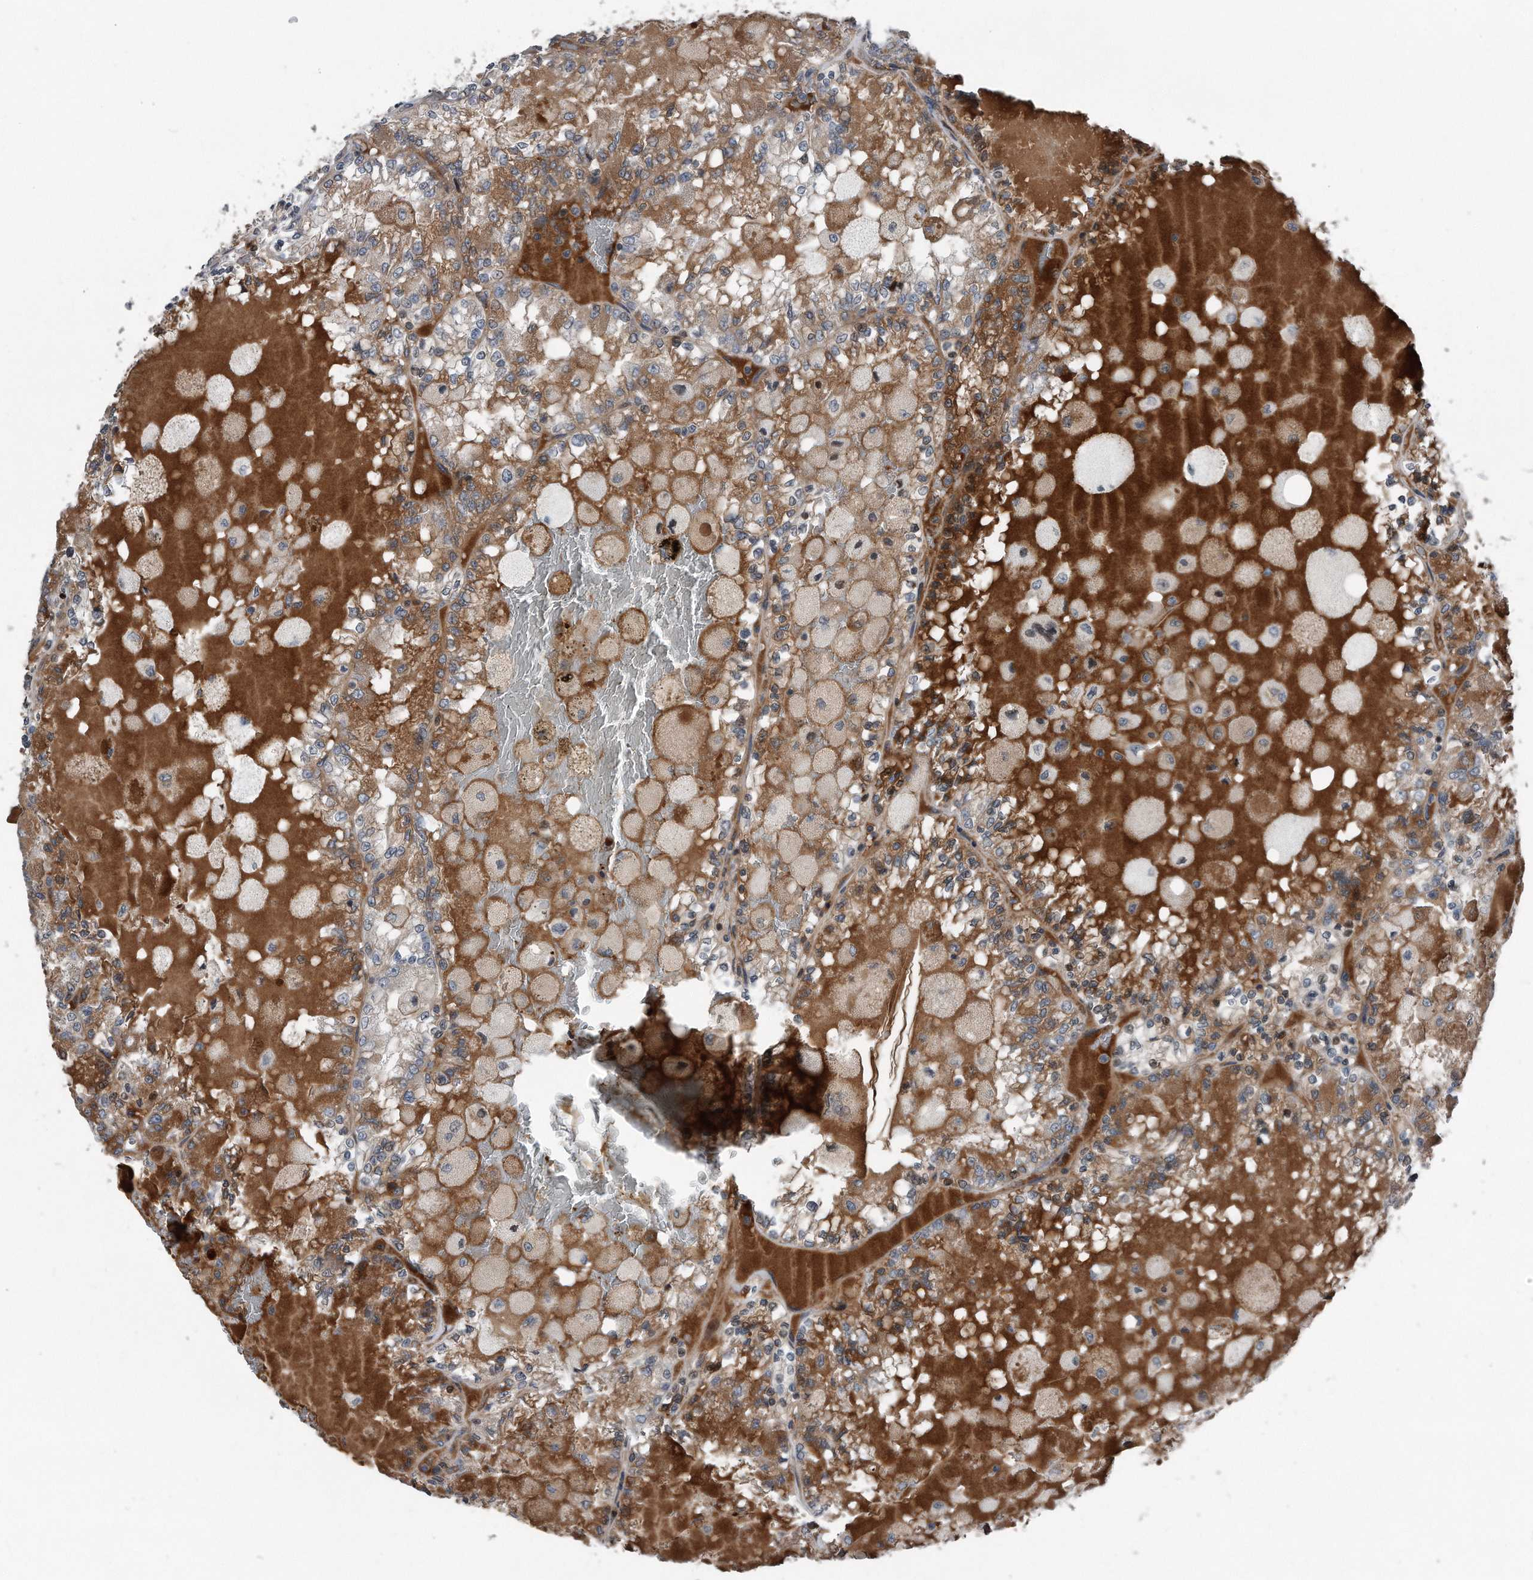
{"staining": {"intensity": "moderate", "quantity": "25%-75%", "location": "cytoplasmic/membranous"}, "tissue": "renal cancer", "cell_type": "Tumor cells", "image_type": "cancer", "snomed": [{"axis": "morphology", "description": "Adenocarcinoma, NOS"}, {"axis": "topography", "description": "Kidney"}], "caption": "Renal cancer (adenocarcinoma) stained with a brown dye shows moderate cytoplasmic/membranous positive staining in approximately 25%-75% of tumor cells.", "gene": "DST", "patient": {"sex": "female", "age": 56}}